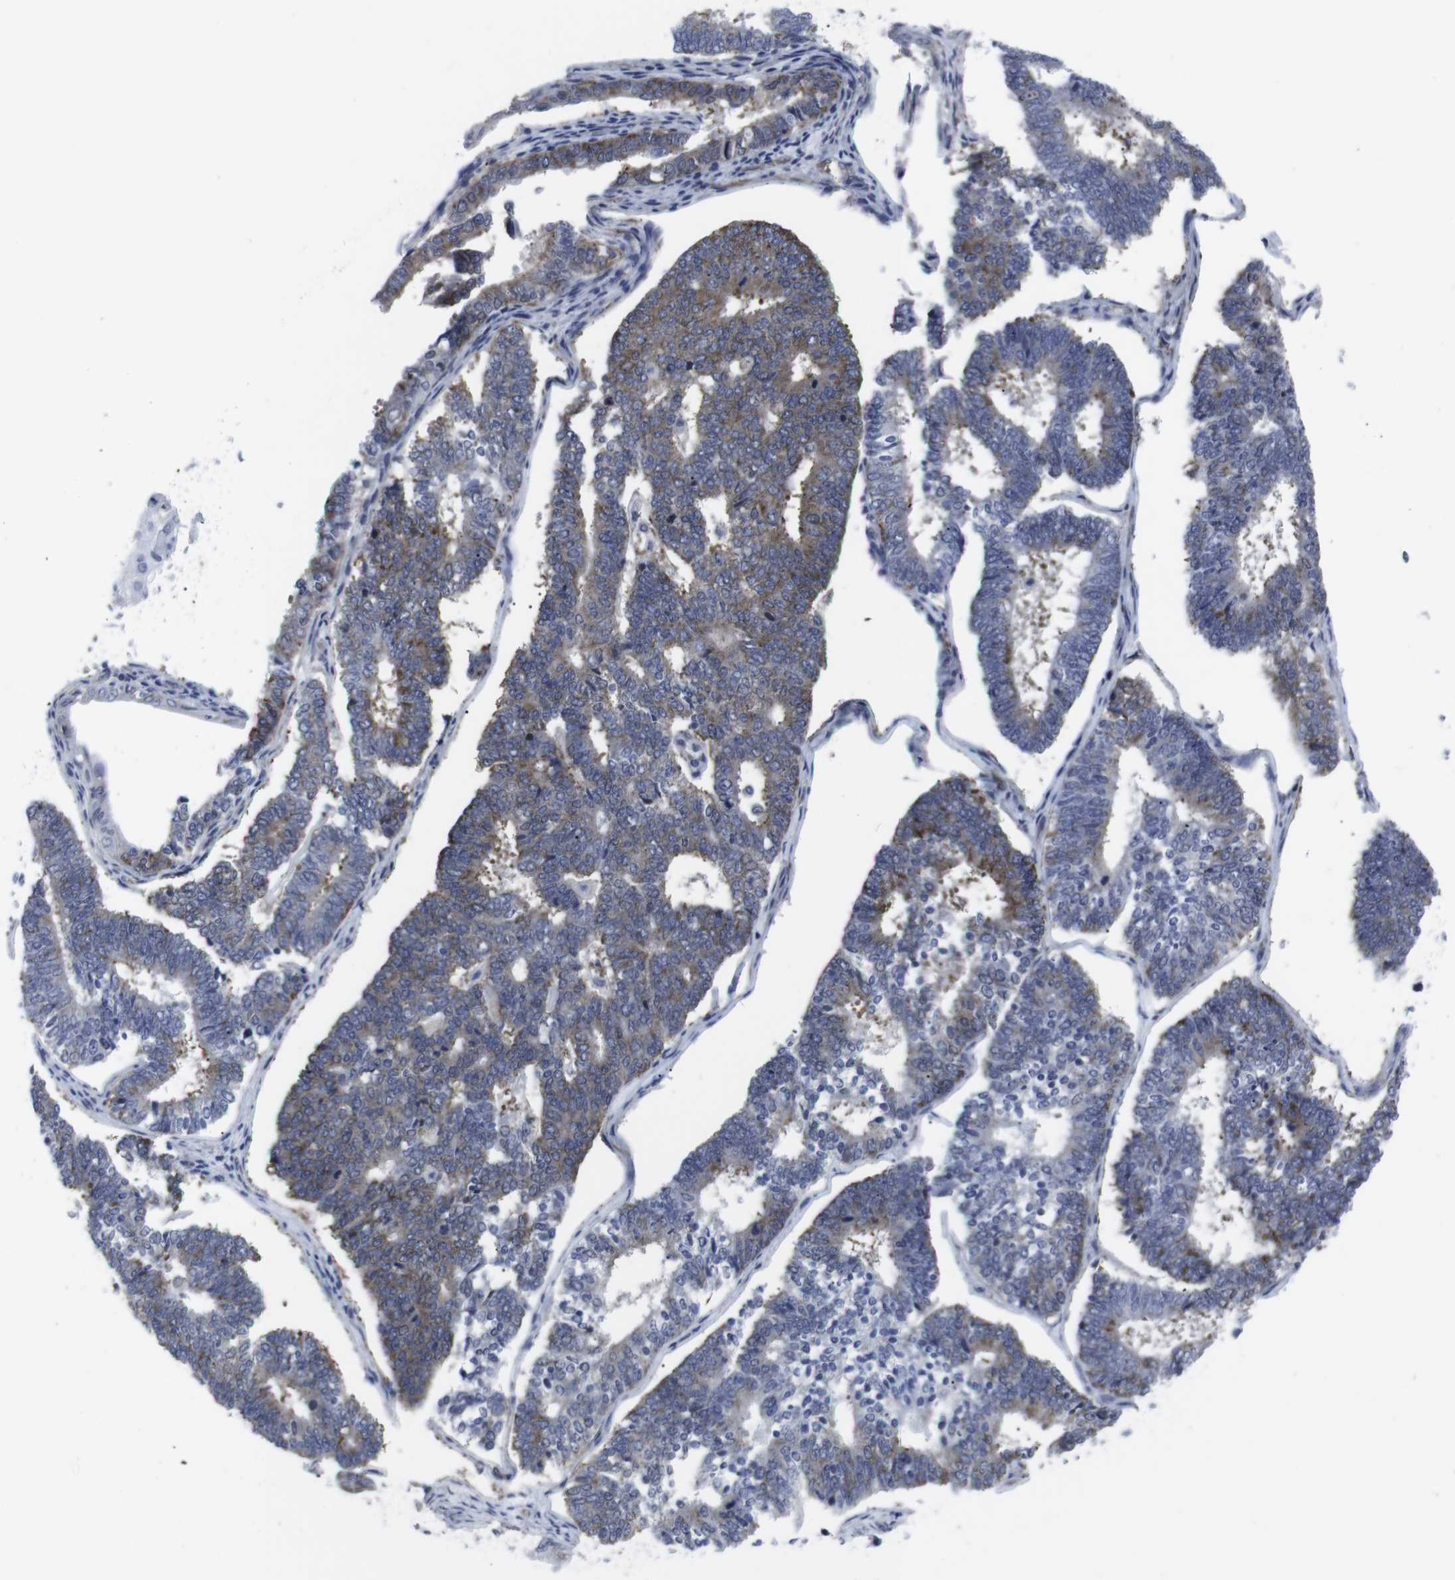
{"staining": {"intensity": "moderate", "quantity": "25%-75%", "location": "cytoplasmic/membranous"}, "tissue": "endometrial cancer", "cell_type": "Tumor cells", "image_type": "cancer", "snomed": [{"axis": "morphology", "description": "Adenocarcinoma, NOS"}, {"axis": "topography", "description": "Endometrium"}], "caption": "Endometrial adenocarcinoma stained with DAB (3,3'-diaminobenzidine) immunohistochemistry shows medium levels of moderate cytoplasmic/membranous staining in approximately 25%-75% of tumor cells. Using DAB (3,3'-diaminobenzidine) (brown) and hematoxylin (blue) stains, captured at high magnification using brightfield microscopy.", "gene": "GEMIN2", "patient": {"sex": "female", "age": 70}}